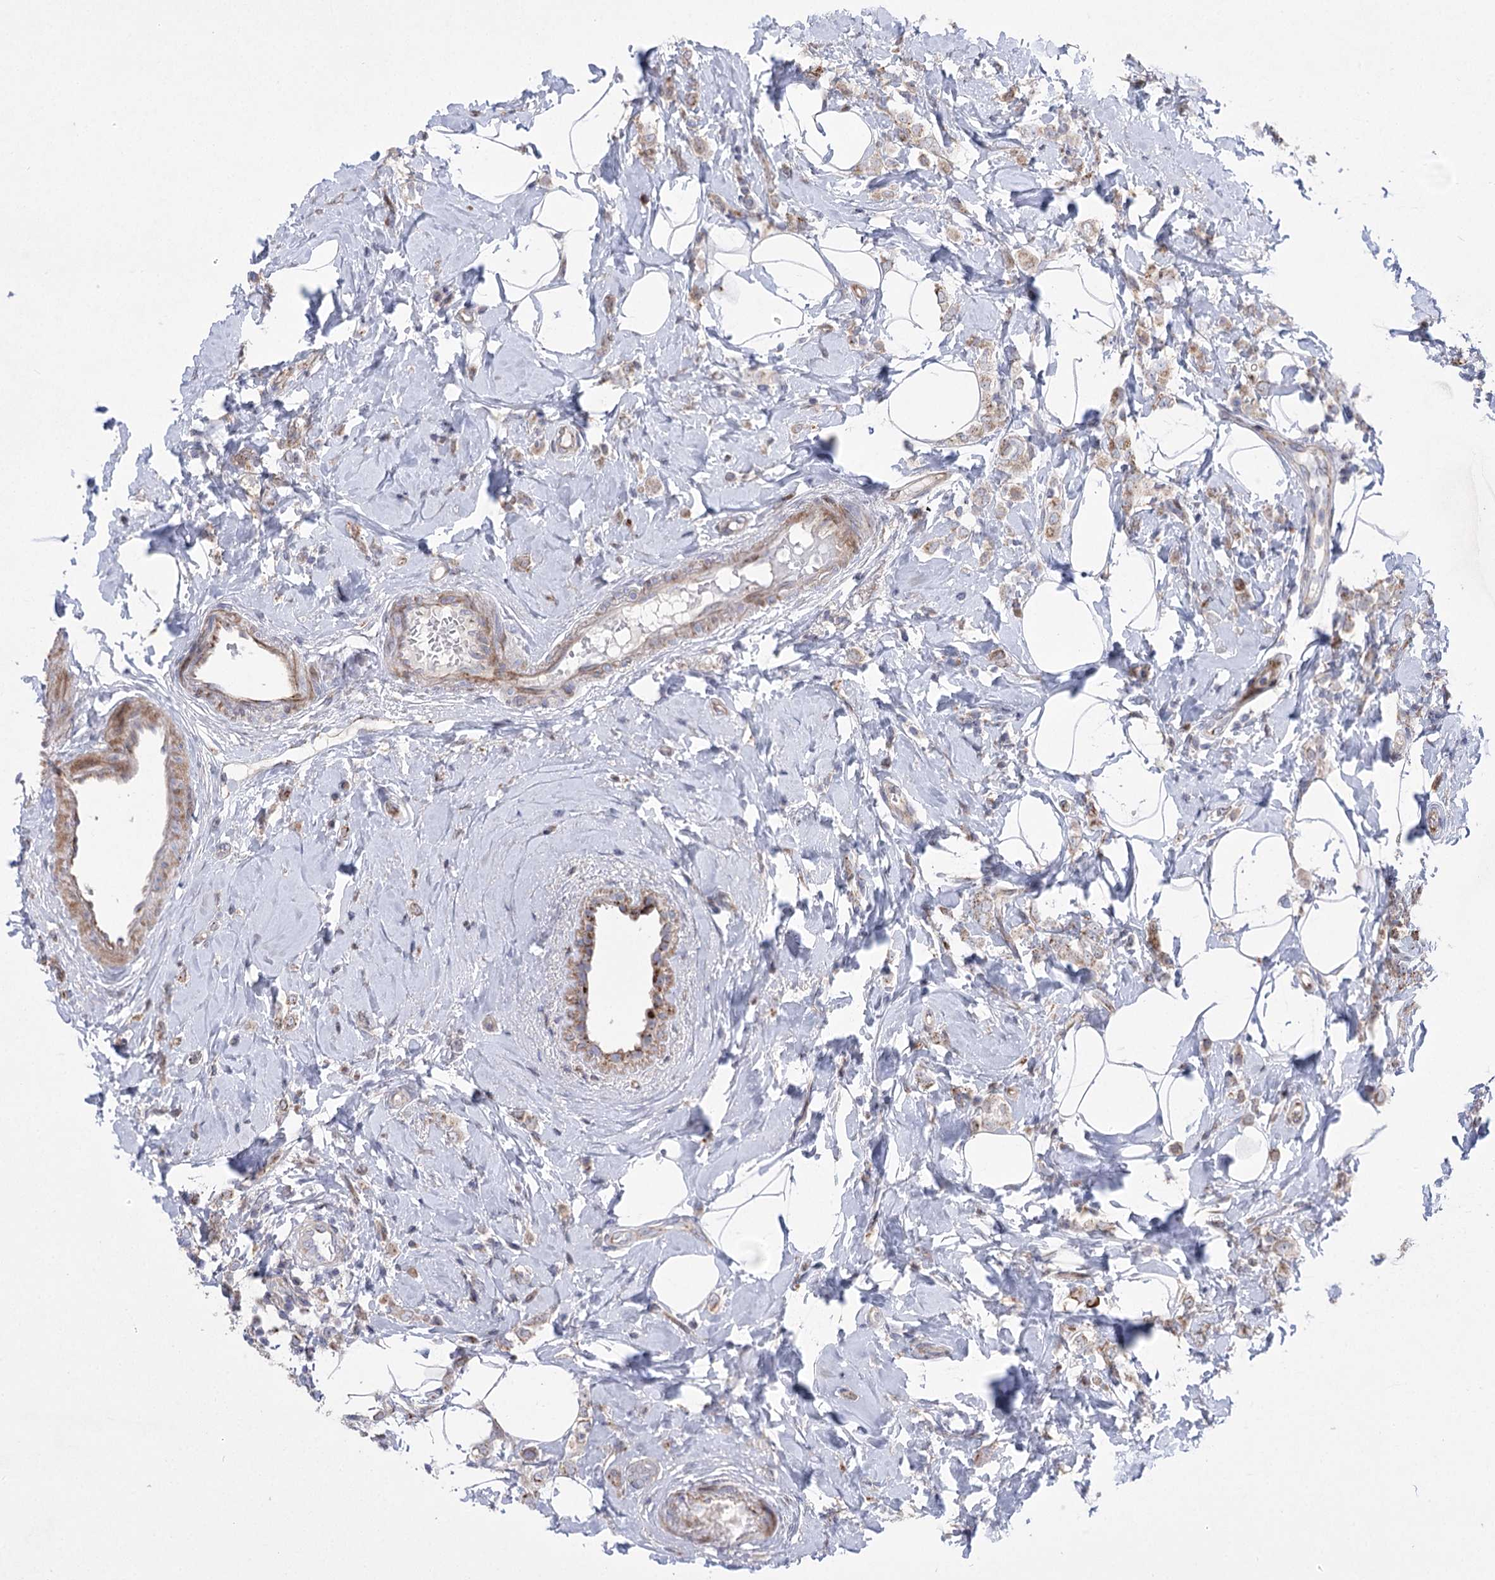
{"staining": {"intensity": "moderate", "quantity": "25%-75%", "location": "cytoplasmic/membranous"}, "tissue": "breast cancer", "cell_type": "Tumor cells", "image_type": "cancer", "snomed": [{"axis": "morphology", "description": "Lobular carcinoma"}, {"axis": "topography", "description": "Breast"}], "caption": "A brown stain shows moderate cytoplasmic/membranous positivity of a protein in lobular carcinoma (breast) tumor cells. (DAB (3,3'-diaminobenzidine) IHC with brightfield microscopy, high magnification).", "gene": "NME7", "patient": {"sex": "female", "age": 47}}